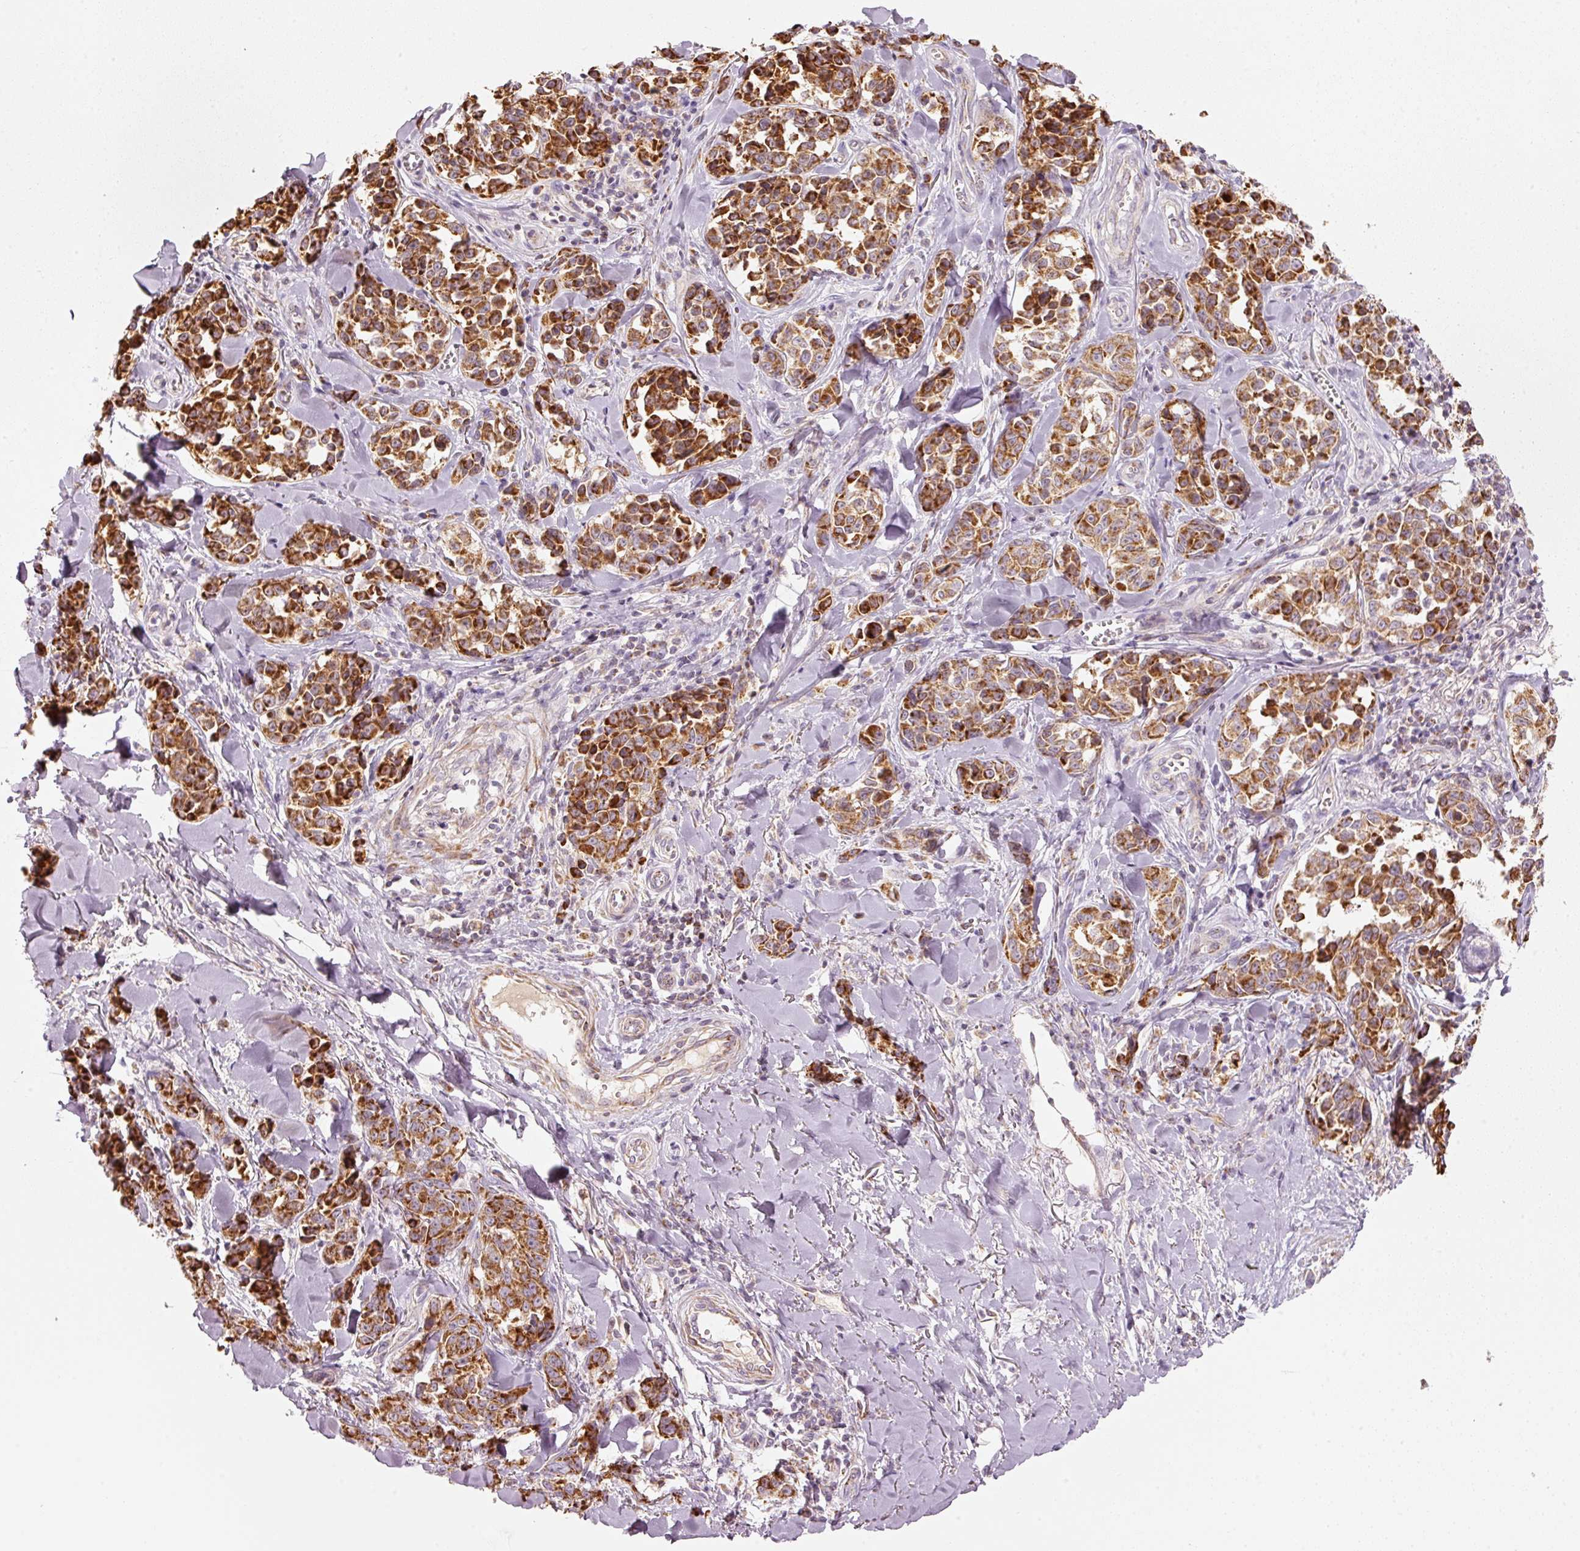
{"staining": {"intensity": "strong", "quantity": ">75%", "location": "cytoplasmic/membranous"}, "tissue": "melanoma", "cell_type": "Tumor cells", "image_type": "cancer", "snomed": [{"axis": "morphology", "description": "Malignant melanoma, NOS"}, {"axis": "topography", "description": "Skin"}], "caption": "Malignant melanoma stained with DAB IHC shows high levels of strong cytoplasmic/membranous staining in about >75% of tumor cells.", "gene": "C17orf98", "patient": {"sex": "female", "age": 64}}